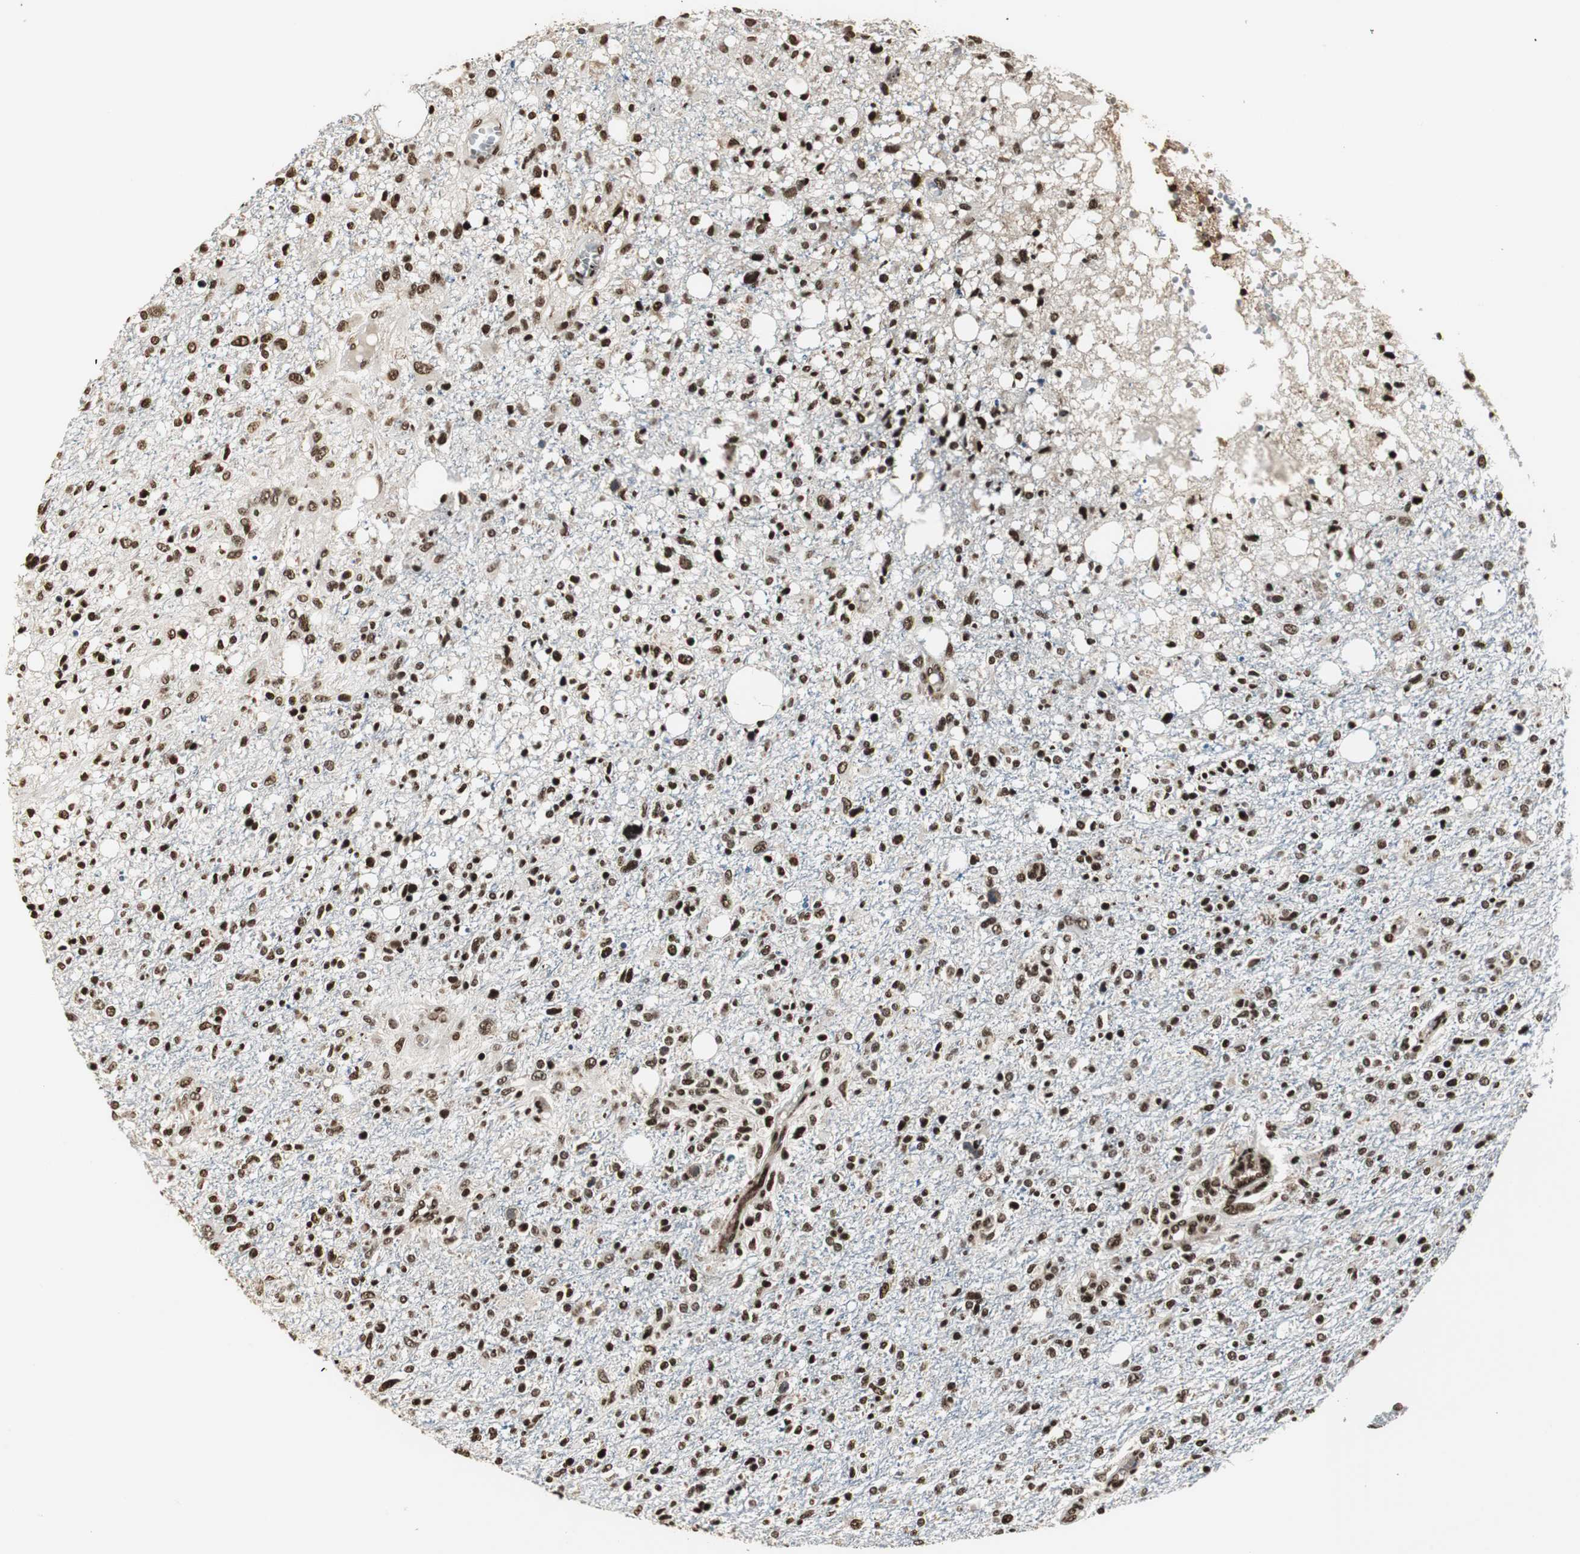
{"staining": {"intensity": "strong", "quantity": ">75%", "location": "nuclear"}, "tissue": "glioma", "cell_type": "Tumor cells", "image_type": "cancer", "snomed": [{"axis": "morphology", "description": "Glioma, malignant, High grade"}, {"axis": "topography", "description": "Cerebral cortex"}], "caption": "Strong nuclear staining for a protein is identified in approximately >75% of tumor cells of malignant high-grade glioma using IHC.", "gene": "PARN", "patient": {"sex": "male", "age": 76}}